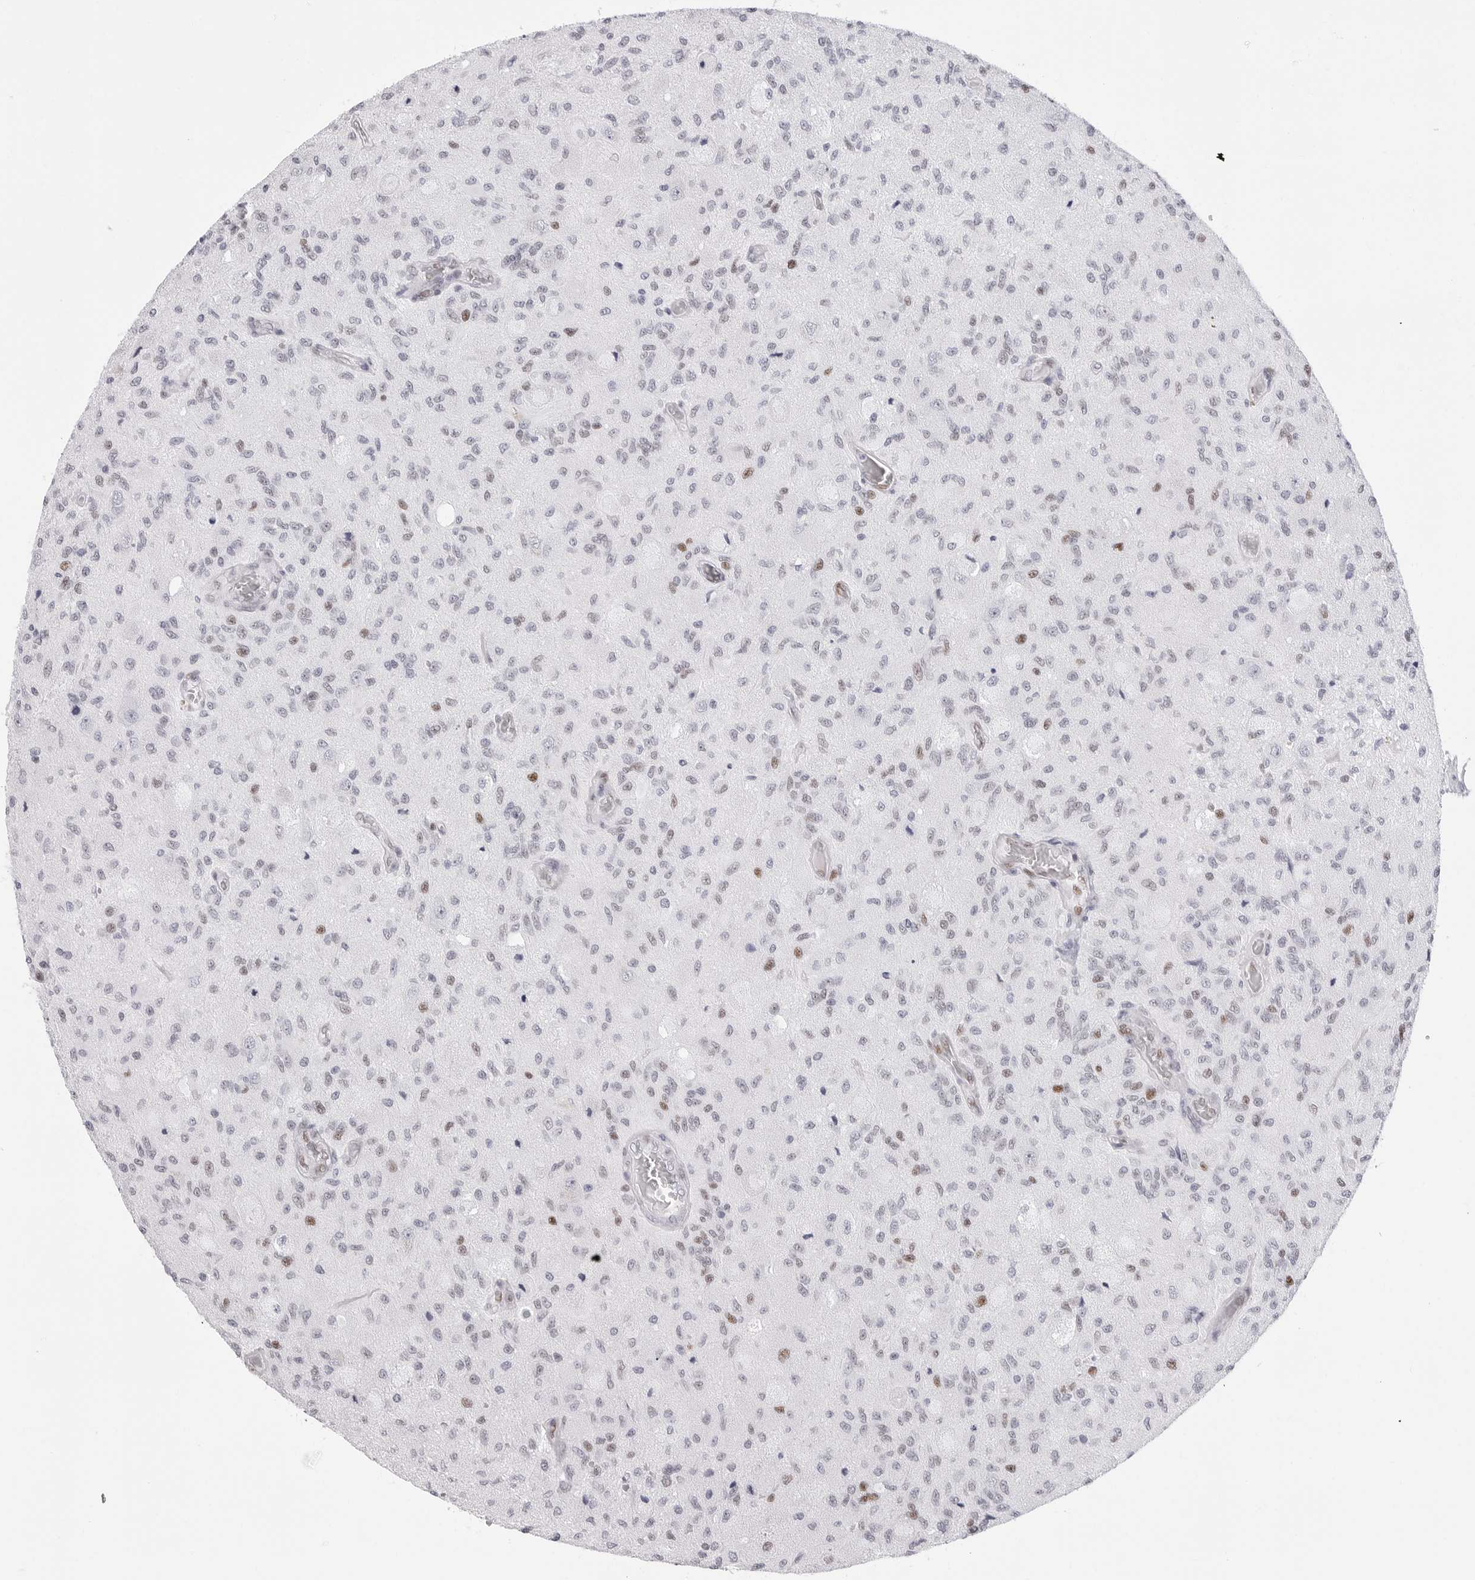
{"staining": {"intensity": "moderate", "quantity": "<25%", "location": "nuclear"}, "tissue": "glioma", "cell_type": "Tumor cells", "image_type": "cancer", "snomed": [{"axis": "morphology", "description": "Normal tissue, NOS"}, {"axis": "morphology", "description": "Glioma, malignant, High grade"}, {"axis": "topography", "description": "Cerebral cortex"}], "caption": "Protein staining of glioma tissue exhibits moderate nuclear expression in approximately <25% of tumor cells. The protein of interest is stained brown, and the nuclei are stained in blue (DAB IHC with brightfield microscopy, high magnification).", "gene": "NASP", "patient": {"sex": "male", "age": 77}}